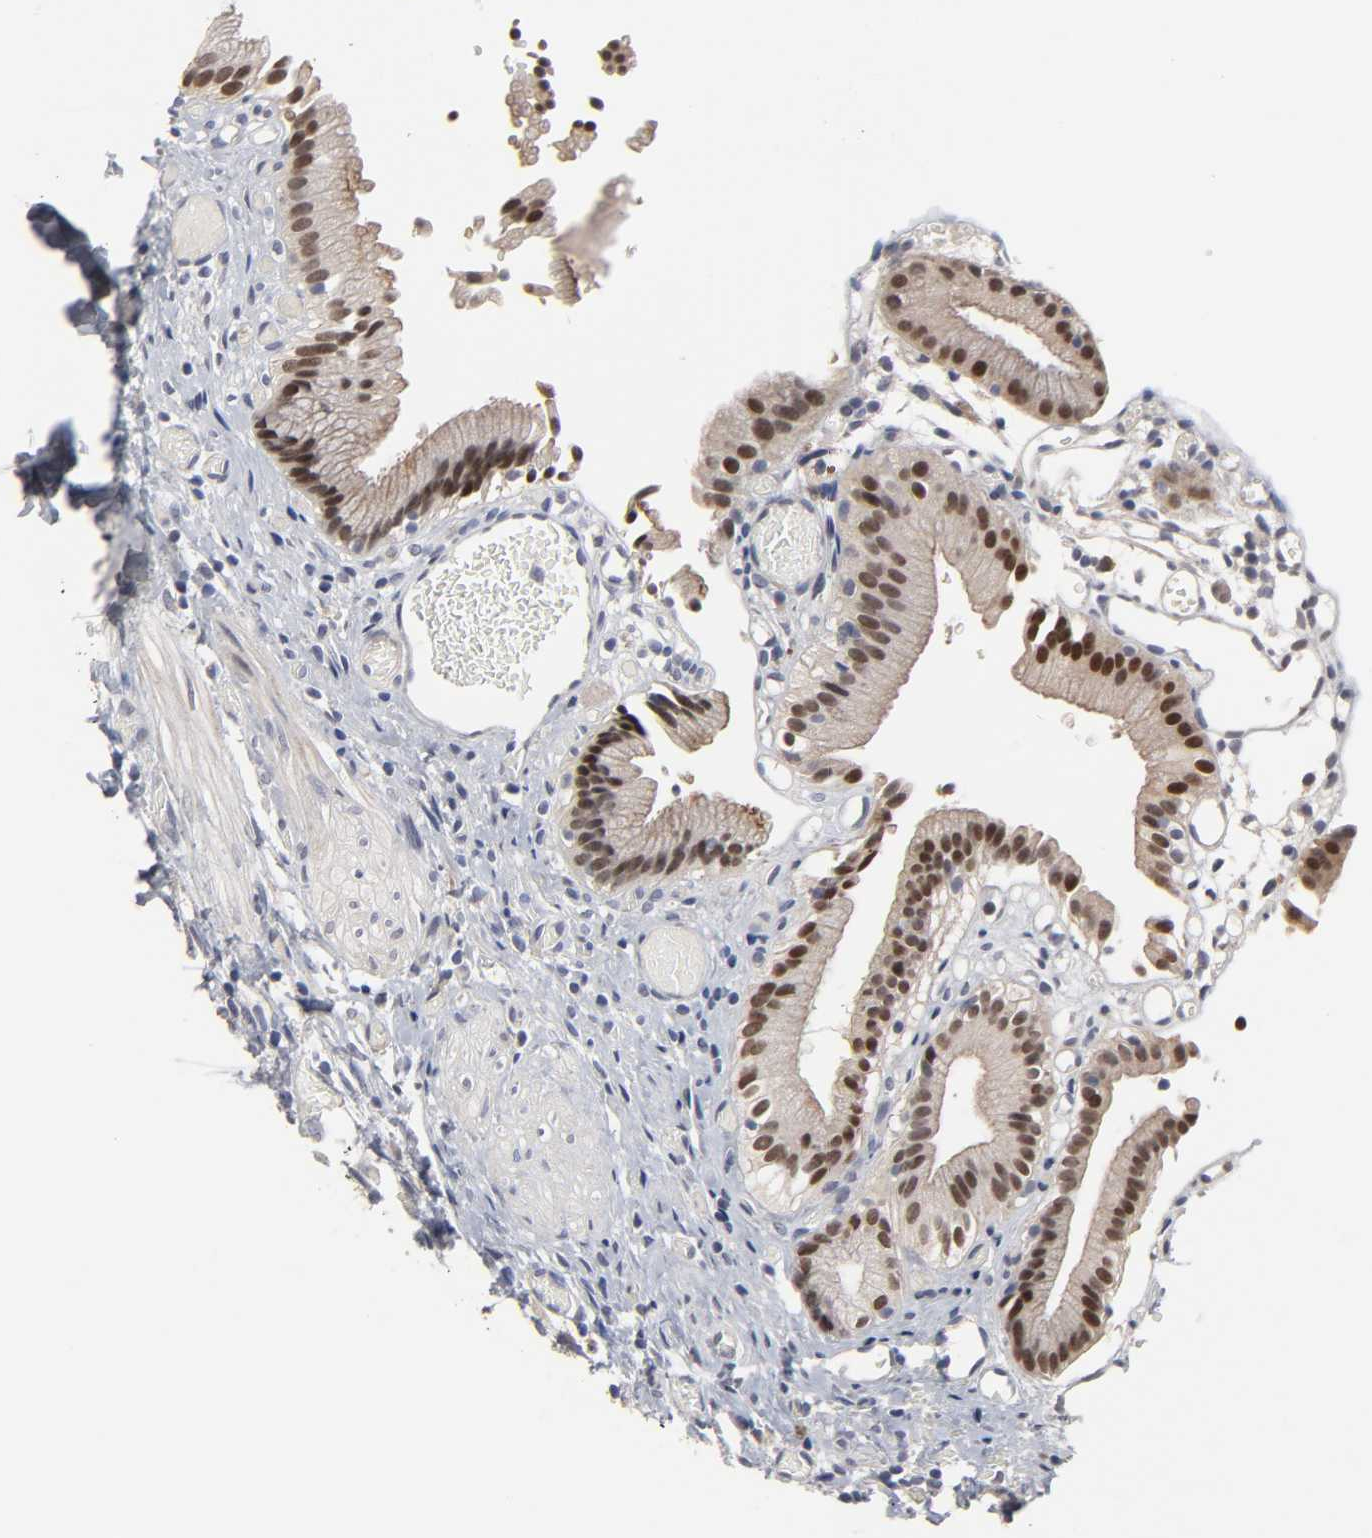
{"staining": {"intensity": "strong", "quantity": ">75%", "location": "cytoplasmic/membranous,nuclear"}, "tissue": "gallbladder", "cell_type": "Glandular cells", "image_type": "normal", "snomed": [{"axis": "morphology", "description": "Normal tissue, NOS"}, {"axis": "topography", "description": "Gallbladder"}], "caption": "Gallbladder stained with a brown dye displays strong cytoplasmic/membranous,nuclear positive expression in approximately >75% of glandular cells.", "gene": "HNF4A", "patient": {"sex": "male", "age": 65}}